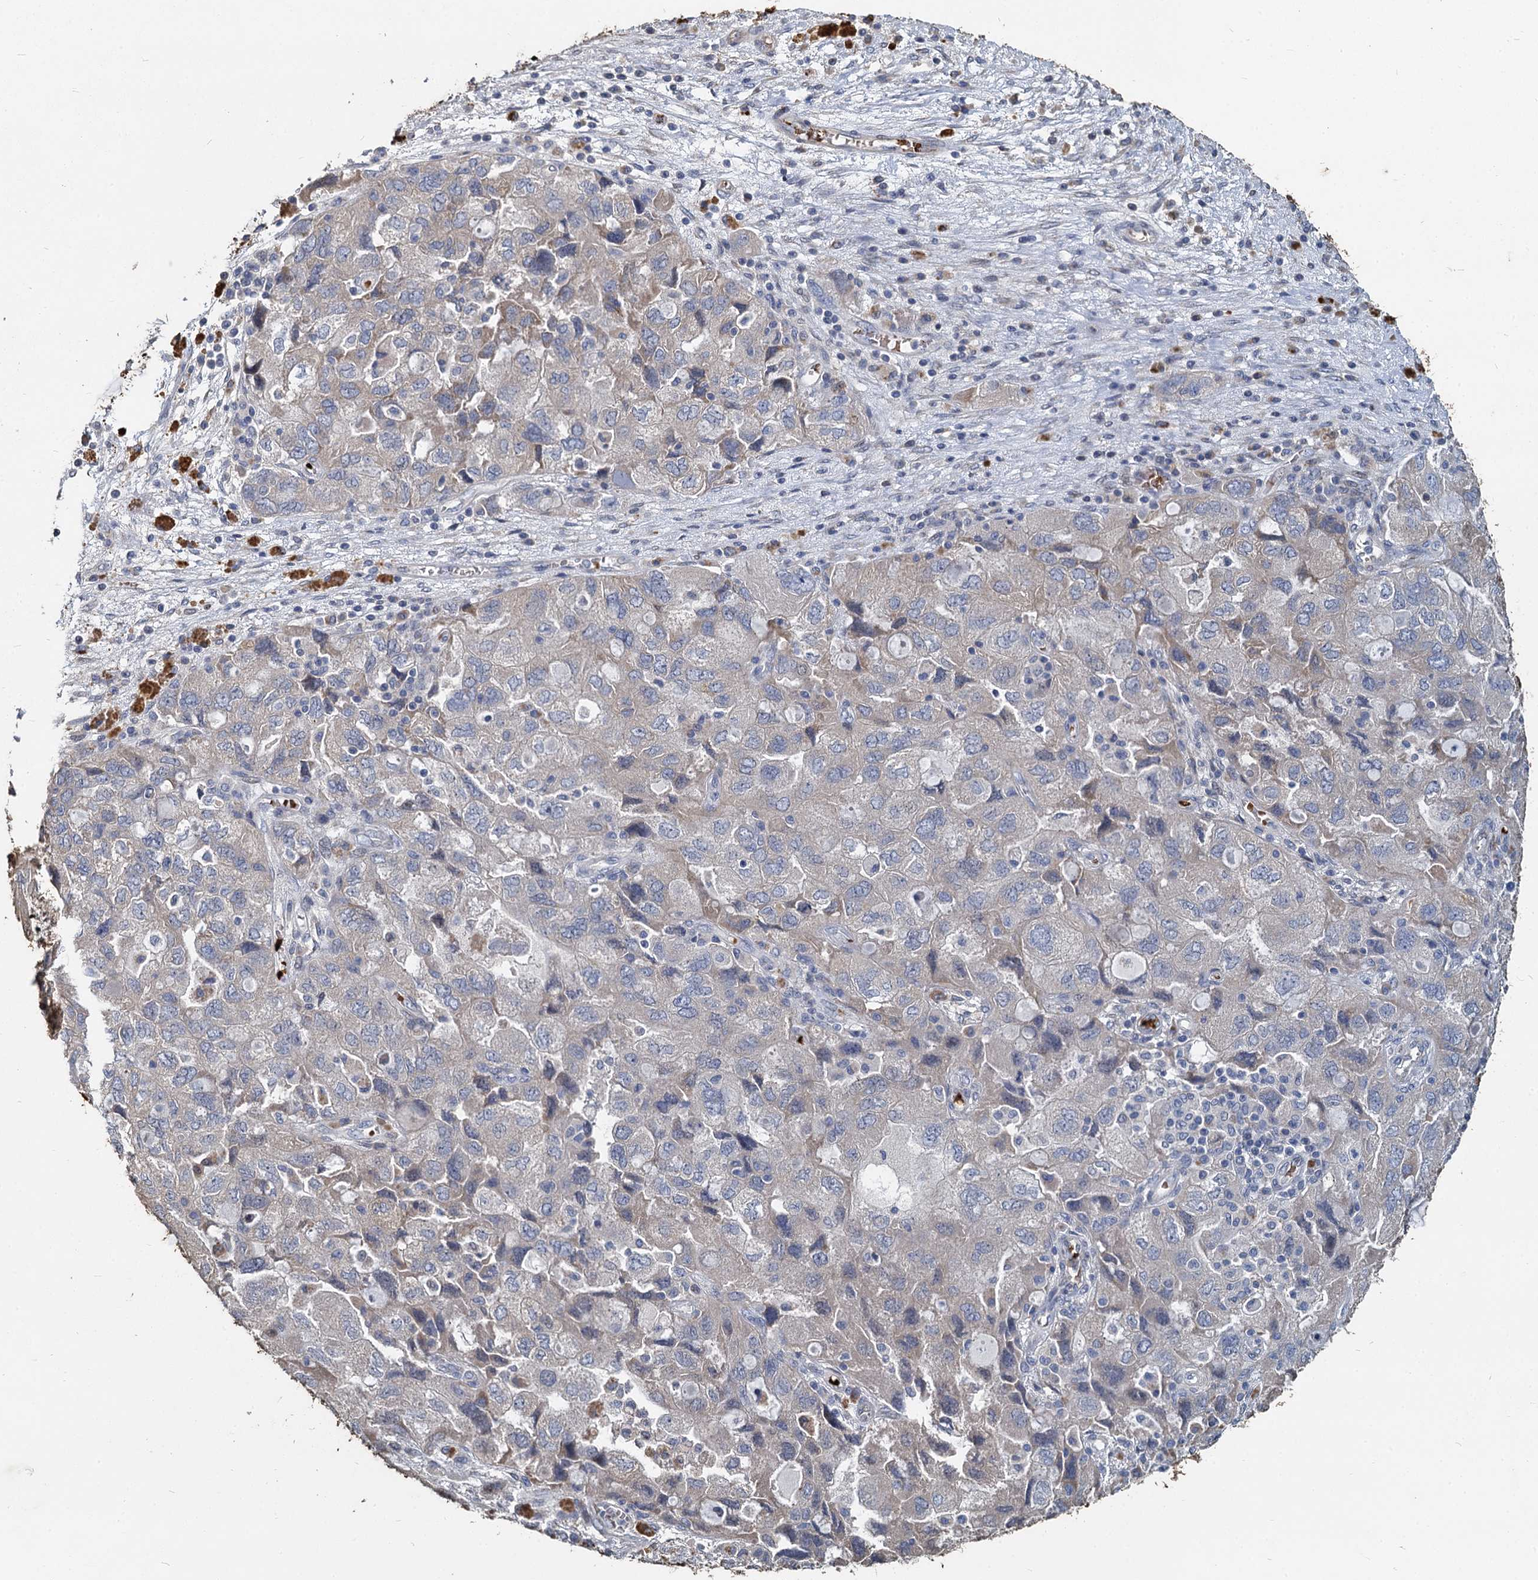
{"staining": {"intensity": "negative", "quantity": "none", "location": "none"}, "tissue": "ovarian cancer", "cell_type": "Tumor cells", "image_type": "cancer", "snomed": [{"axis": "morphology", "description": "Carcinoma, NOS"}, {"axis": "morphology", "description": "Cystadenocarcinoma, serous, NOS"}, {"axis": "topography", "description": "Ovary"}], "caption": "This is a image of IHC staining of carcinoma (ovarian), which shows no expression in tumor cells.", "gene": "TCTN2", "patient": {"sex": "female", "age": 69}}